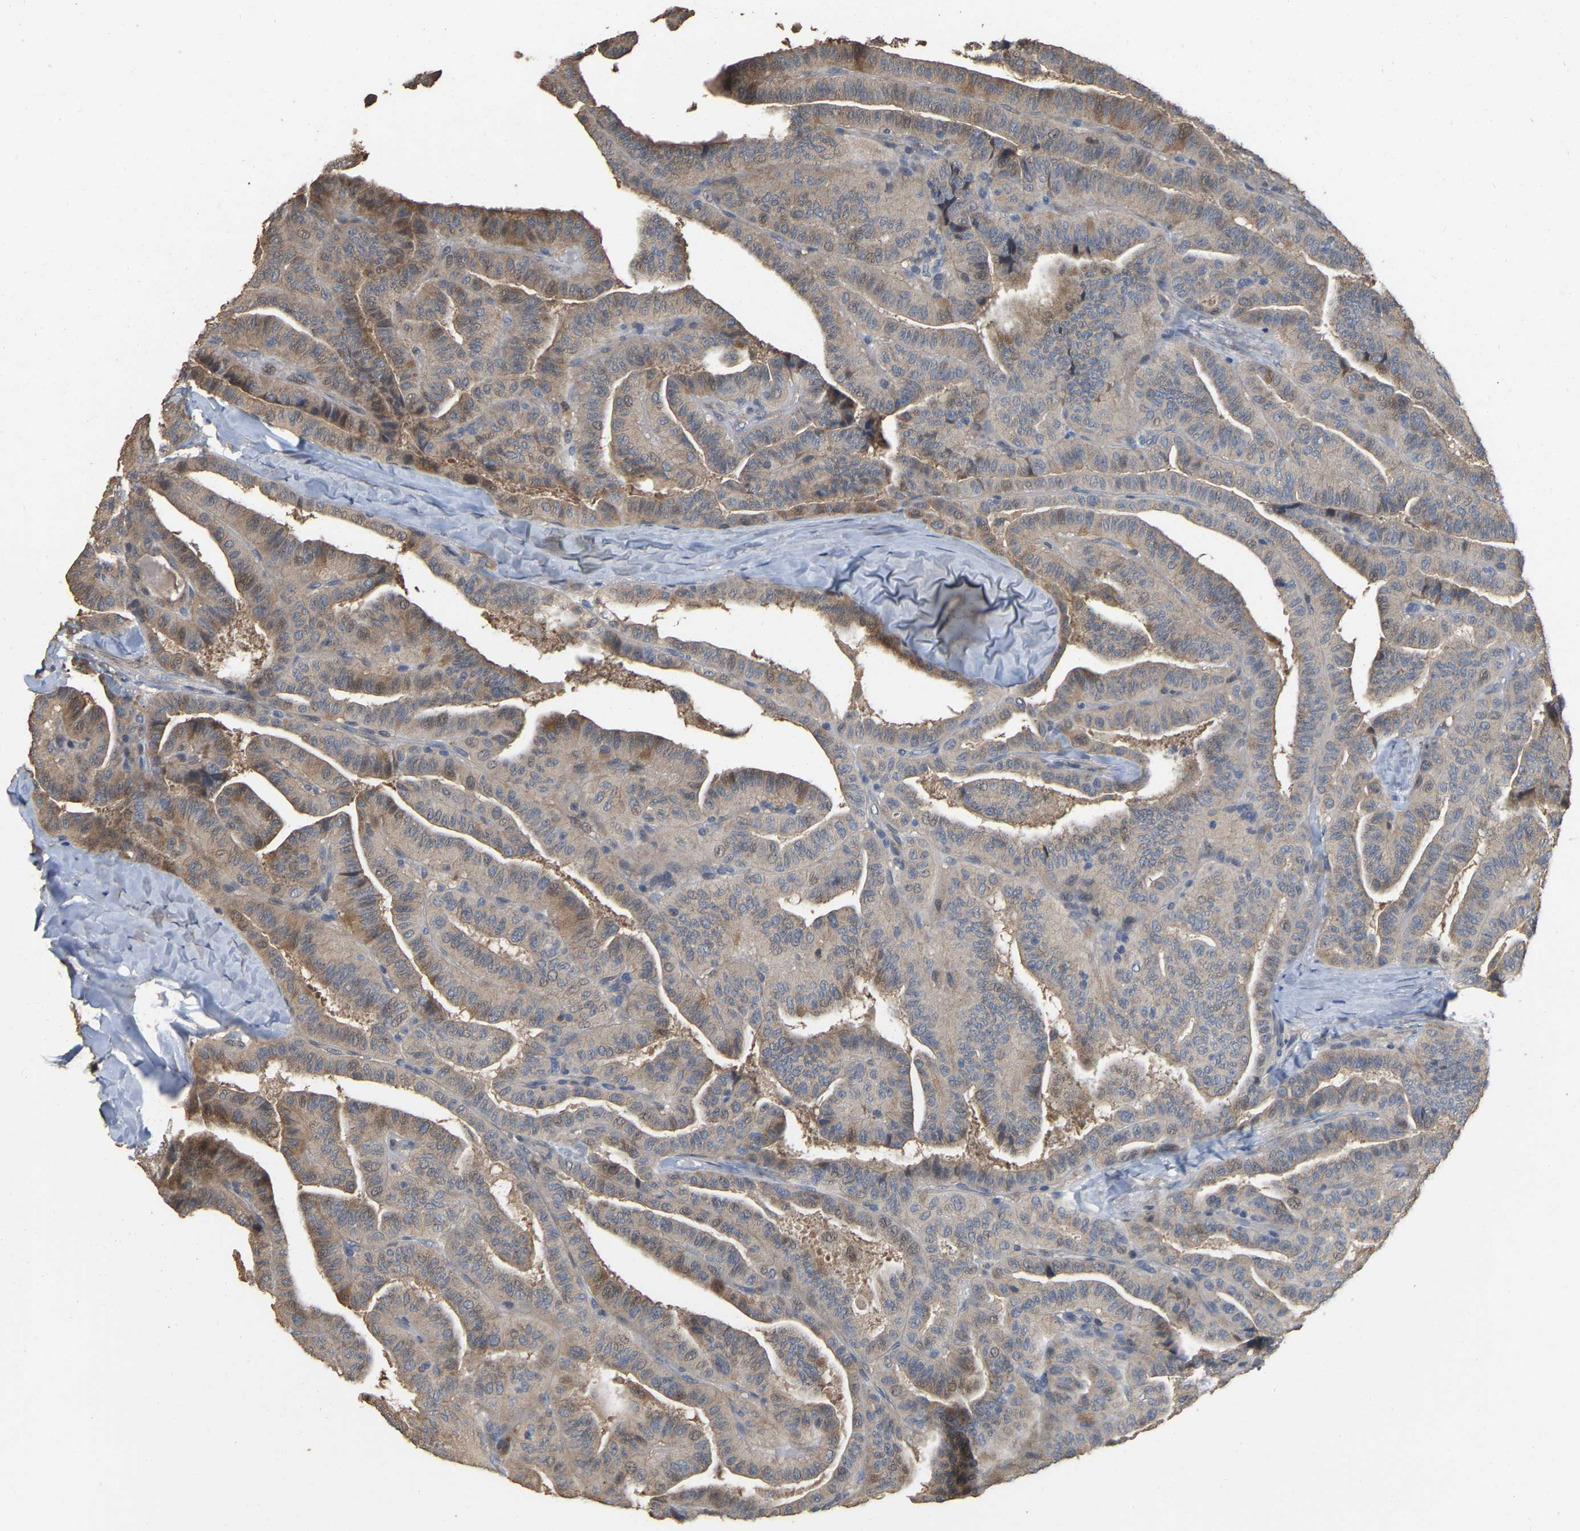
{"staining": {"intensity": "weak", "quantity": ">75%", "location": "cytoplasmic/membranous,nuclear"}, "tissue": "thyroid cancer", "cell_type": "Tumor cells", "image_type": "cancer", "snomed": [{"axis": "morphology", "description": "Papillary adenocarcinoma, NOS"}, {"axis": "topography", "description": "Thyroid gland"}], "caption": "Human papillary adenocarcinoma (thyroid) stained with a brown dye exhibits weak cytoplasmic/membranous and nuclear positive expression in about >75% of tumor cells.", "gene": "NCS1", "patient": {"sex": "male", "age": 77}}